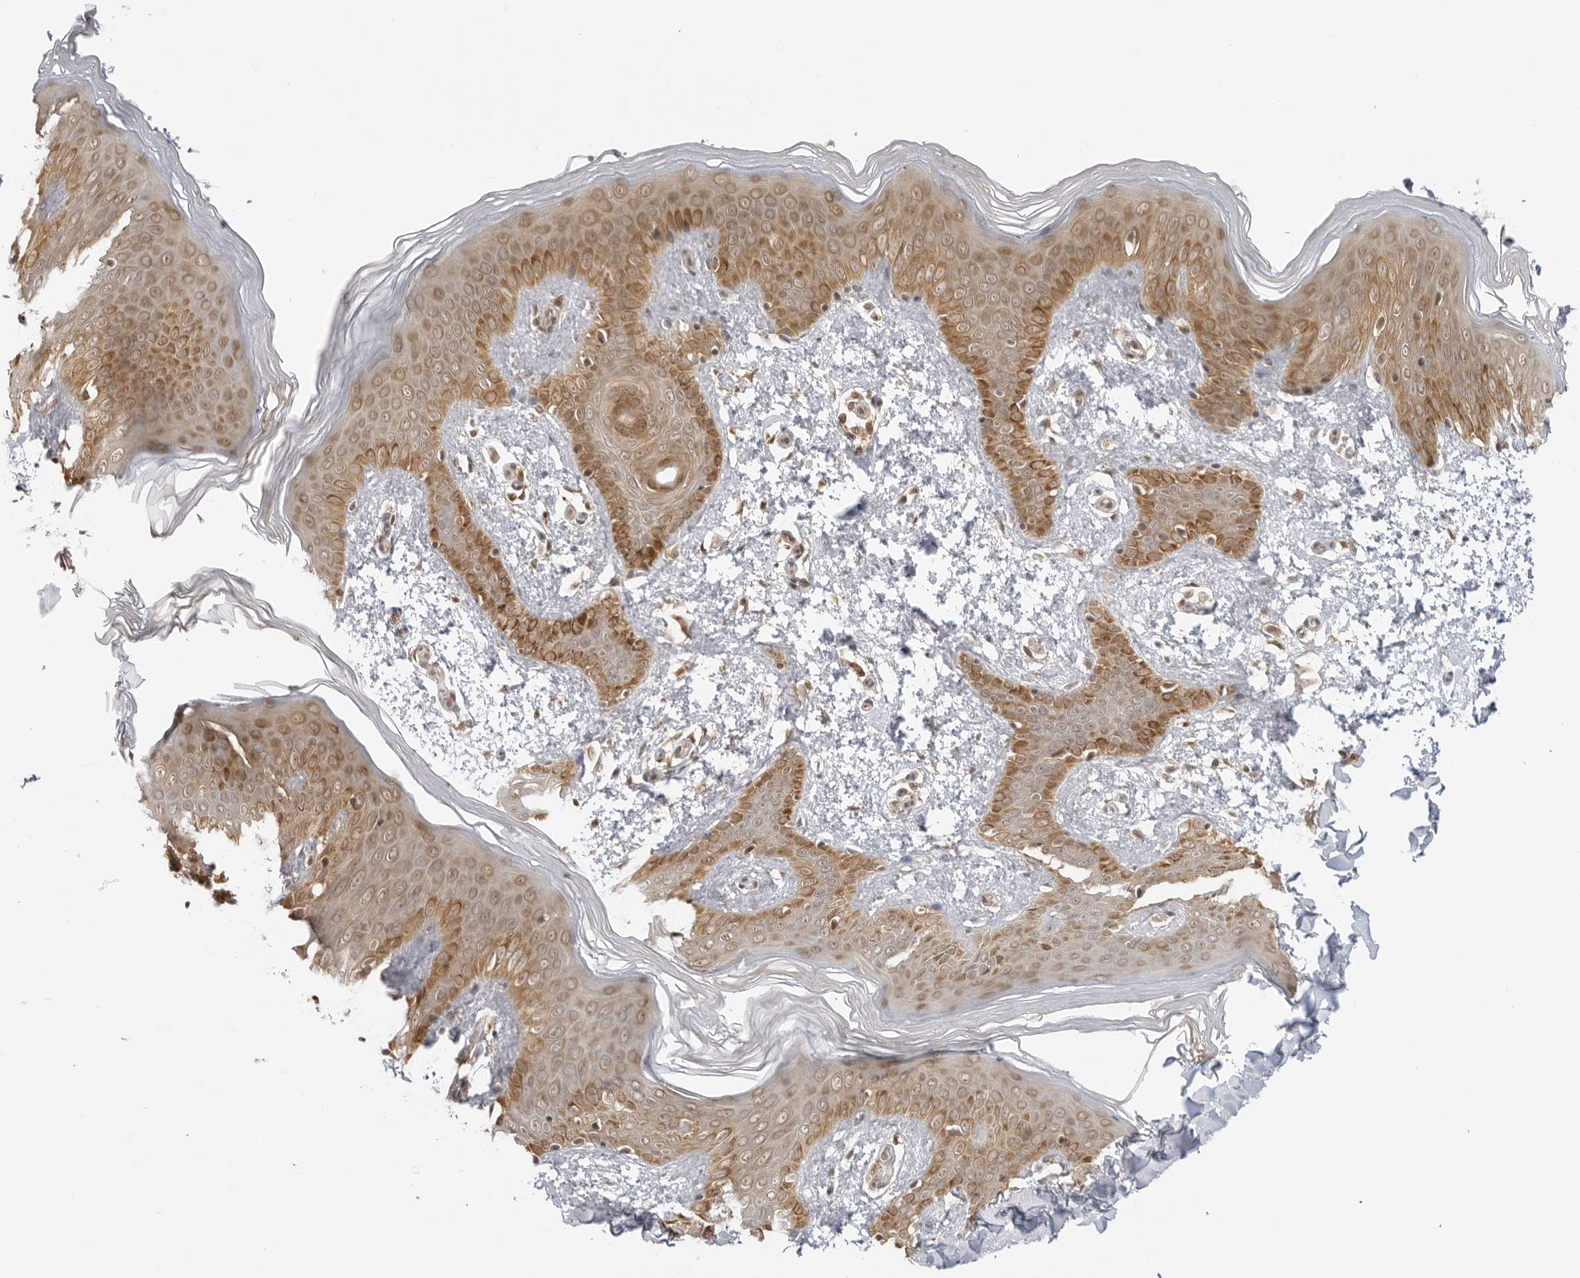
{"staining": {"intensity": "weak", "quantity": ">75%", "location": "cytoplasmic/membranous"}, "tissue": "skin", "cell_type": "Fibroblasts", "image_type": "normal", "snomed": [{"axis": "morphology", "description": "Normal tissue, NOS"}, {"axis": "morphology", "description": "Neoplasm, benign, NOS"}, {"axis": "topography", "description": "Skin"}, {"axis": "topography", "description": "Soft tissue"}], "caption": "IHC photomicrograph of unremarkable skin: skin stained using IHC shows low levels of weak protein expression localized specifically in the cytoplasmic/membranous of fibroblasts, appearing as a cytoplasmic/membranous brown color.", "gene": "PRRC2C", "patient": {"sex": "male", "age": 26}}